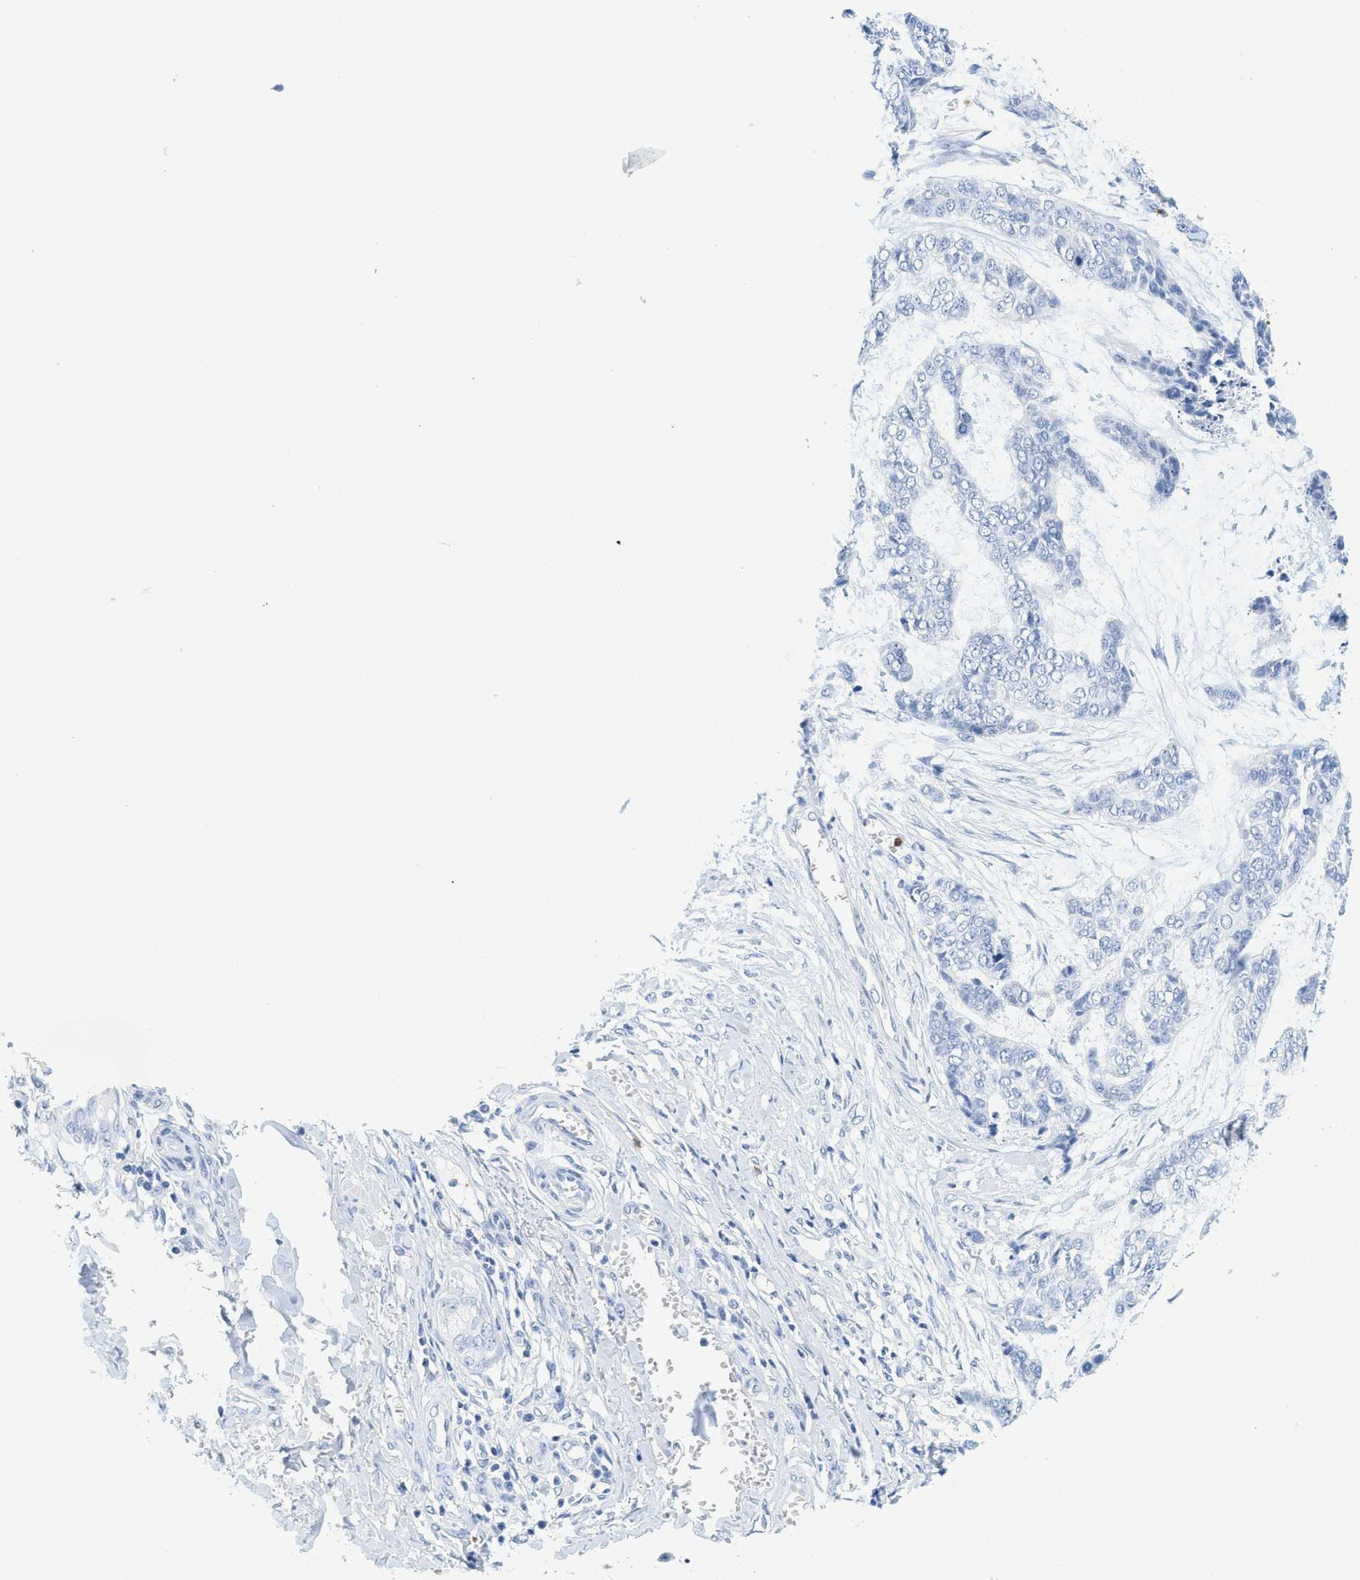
{"staining": {"intensity": "negative", "quantity": "none", "location": "none"}, "tissue": "skin cancer", "cell_type": "Tumor cells", "image_type": "cancer", "snomed": [{"axis": "morphology", "description": "Basal cell carcinoma"}, {"axis": "topography", "description": "Skin"}], "caption": "Tumor cells show no significant protein positivity in skin basal cell carcinoma.", "gene": "LCN2", "patient": {"sex": "female", "age": 64}}